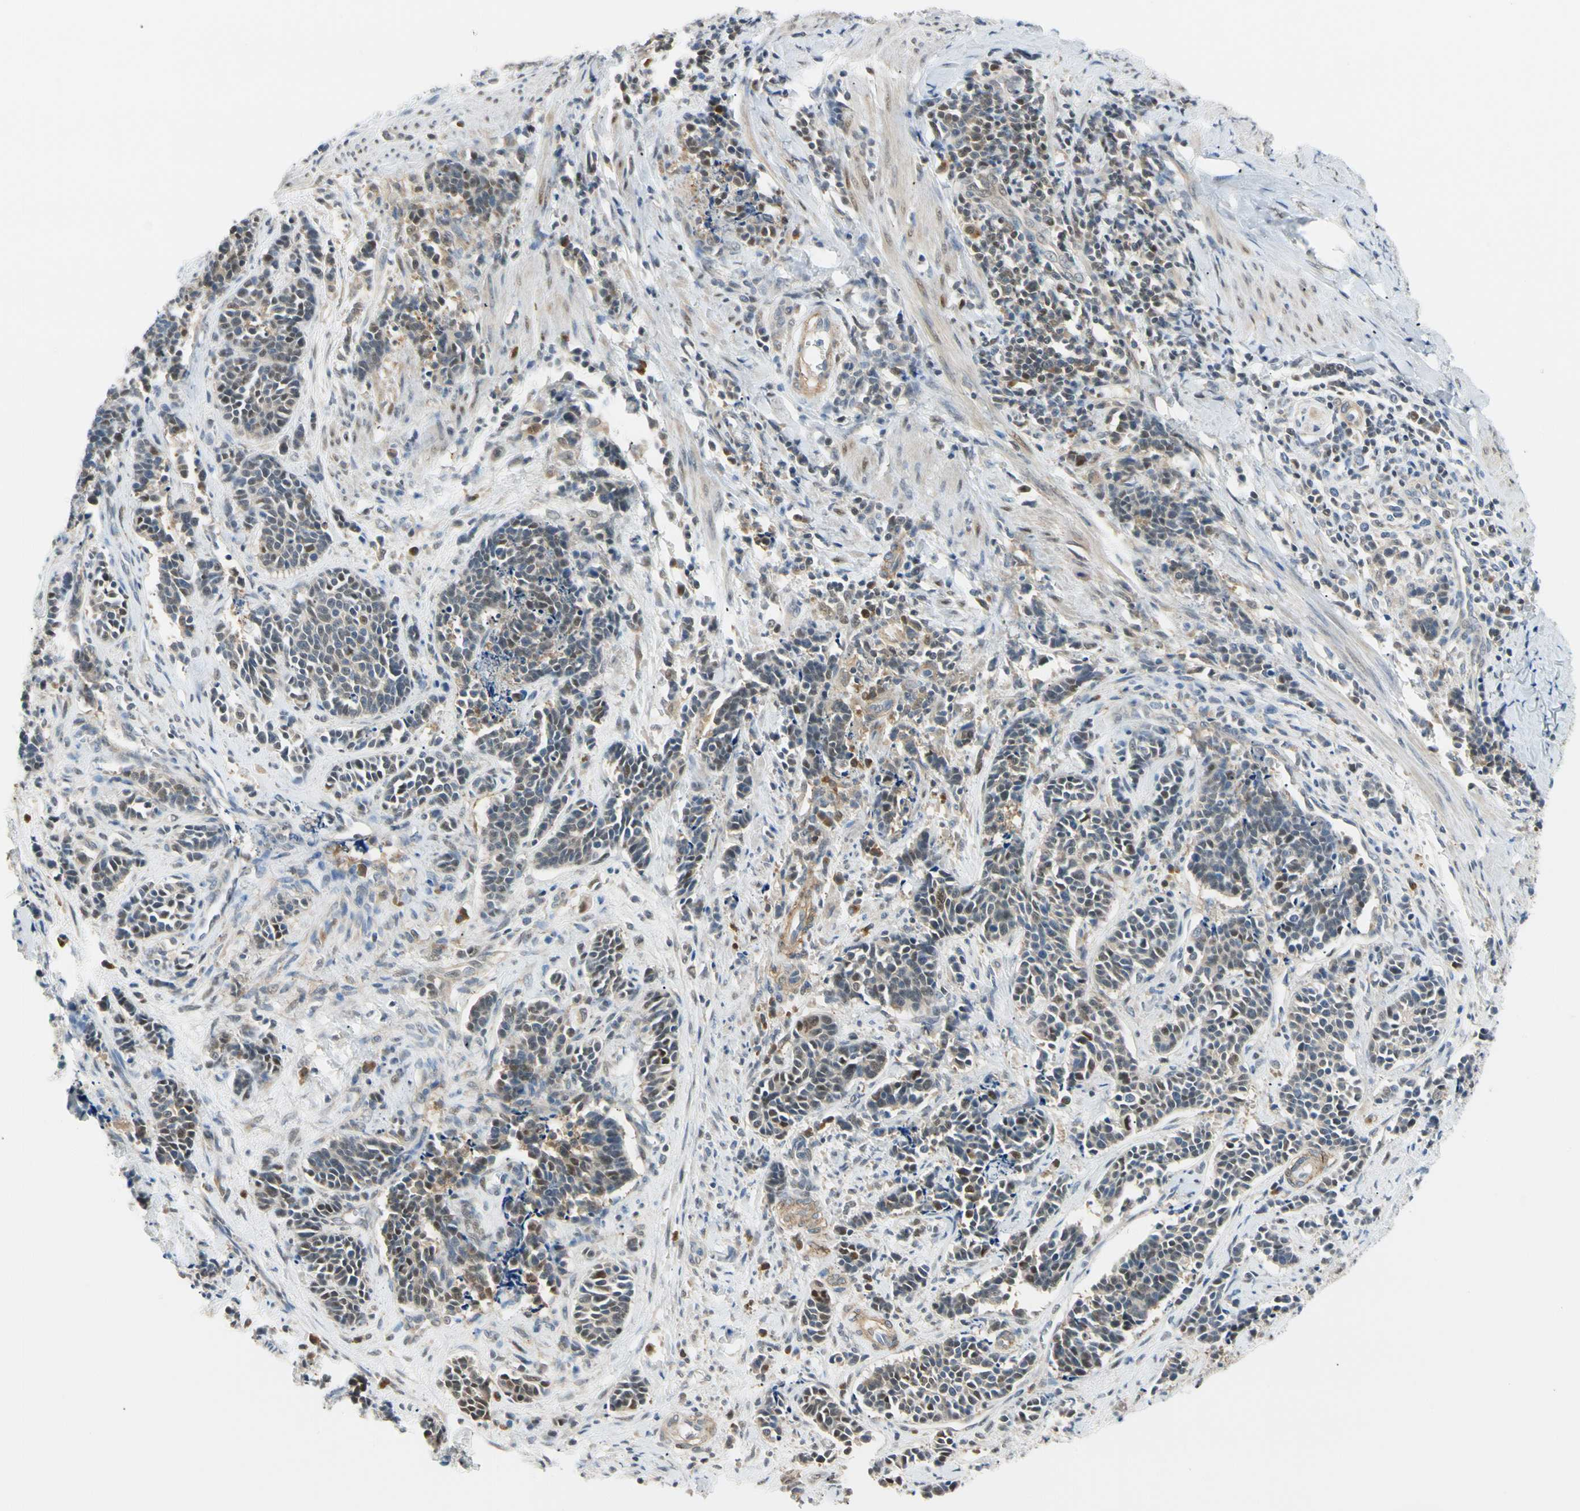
{"staining": {"intensity": "weak", "quantity": "25%-75%", "location": "nuclear"}, "tissue": "cervical cancer", "cell_type": "Tumor cells", "image_type": "cancer", "snomed": [{"axis": "morphology", "description": "Squamous cell carcinoma, NOS"}, {"axis": "topography", "description": "Cervix"}], "caption": "Immunohistochemistry (IHC) staining of squamous cell carcinoma (cervical), which demonstrates low levels of weak nuclear expression in about 25%-75% of tumor cells indicating weak nuclear protein staining. The staining was performed using DAB (brown) for protein detection and nuclei were counterstained in hematoxylin (blue).", "gene": "SEC23B", "patient": {"sex": "female", "age": 35}}